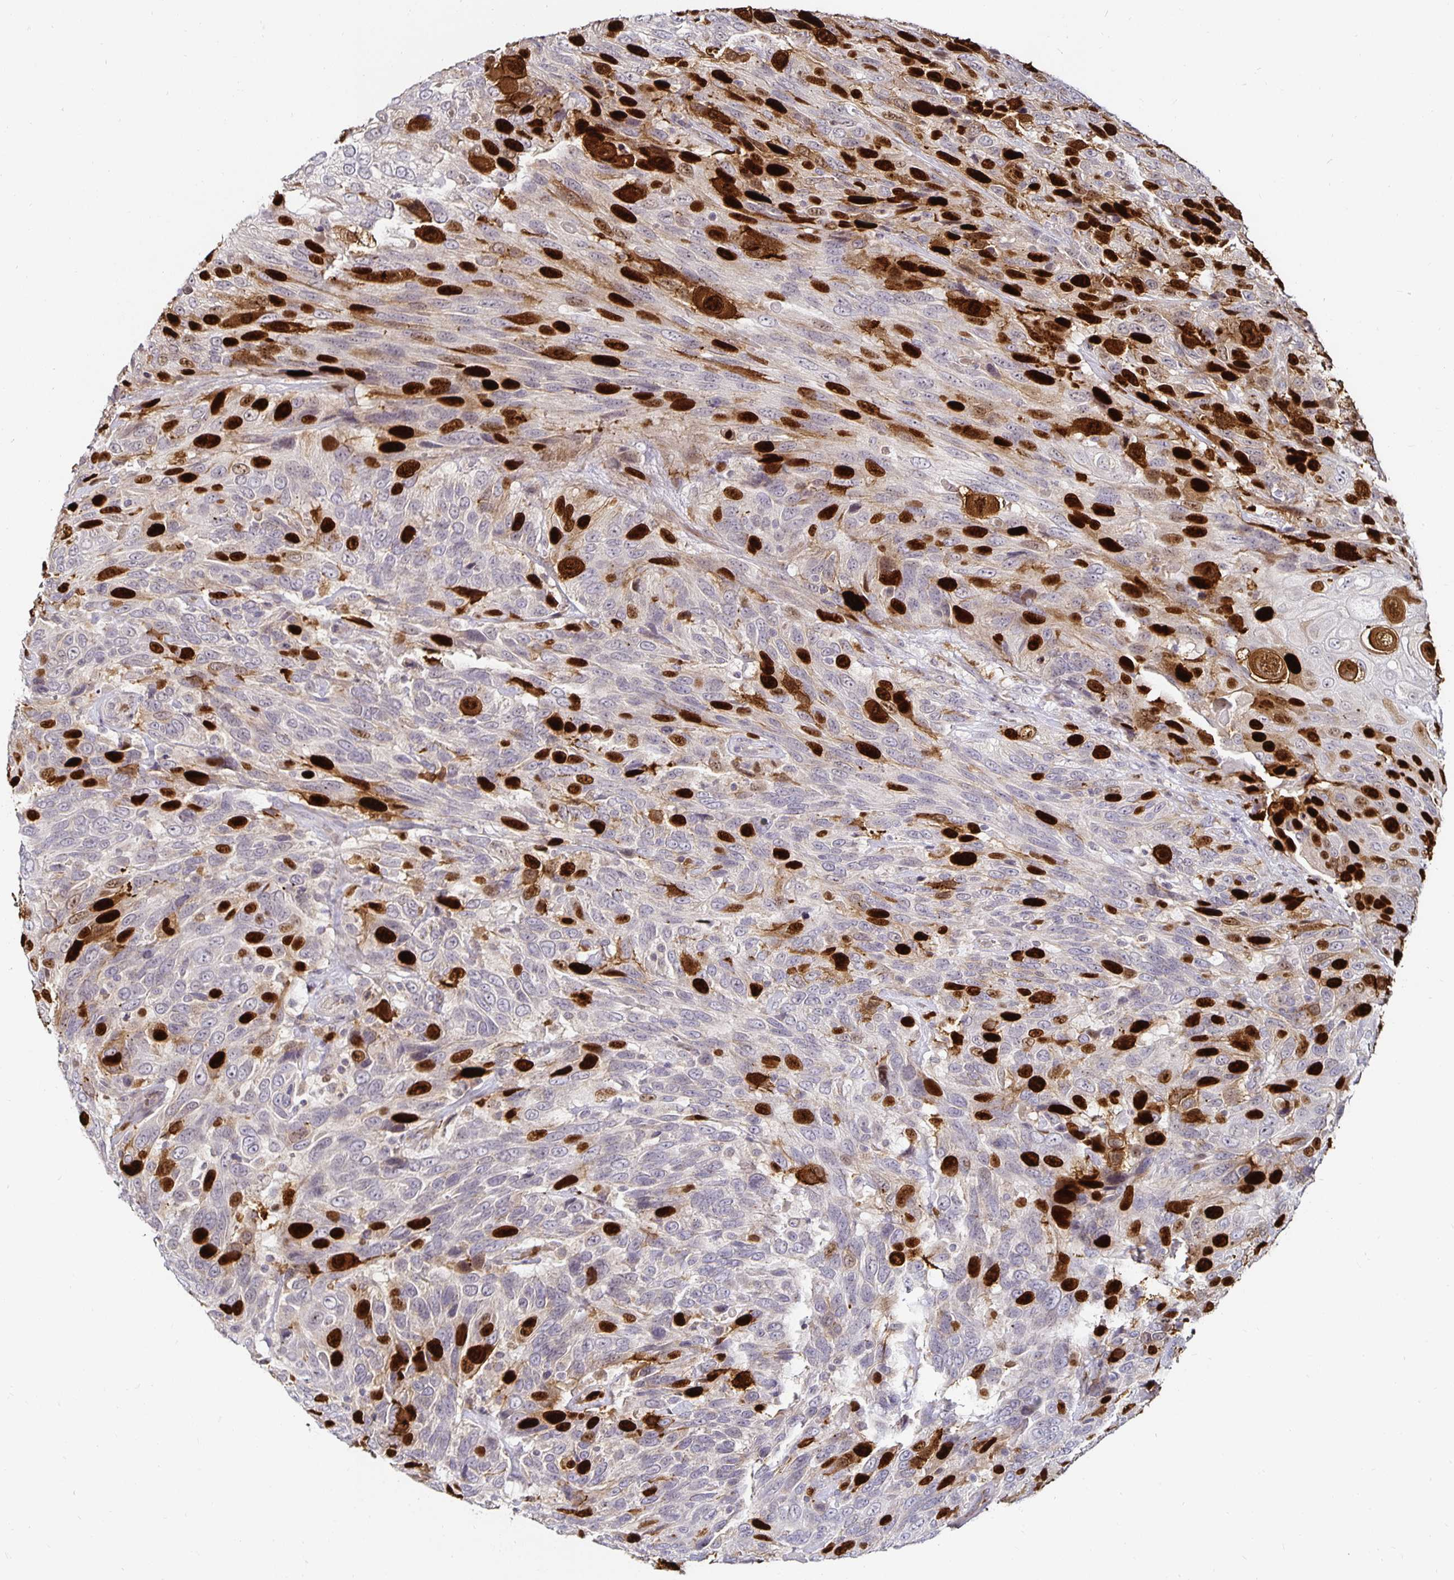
{"staining": {"intensity": "strong", "quantity": "25%-75%", "location": "nuclear"}, "tissue": "urothelial cancer", "cell_type": "Tumor cells", "image_type": "cancer", "snomed": [{"axis": "morphology", "description": "Urothelial carcinoma, High grade"}, {"axis": "topography", "description": "Urinary bladder"}], "caption": "Urothelial cancer stained with immunohistochemistry (IHC) demonstrates strong nuclear positivity in about 25%-75% of tumor cells.", "gene": "ANLN", "patient": {"sex": "female", "age": 70}}